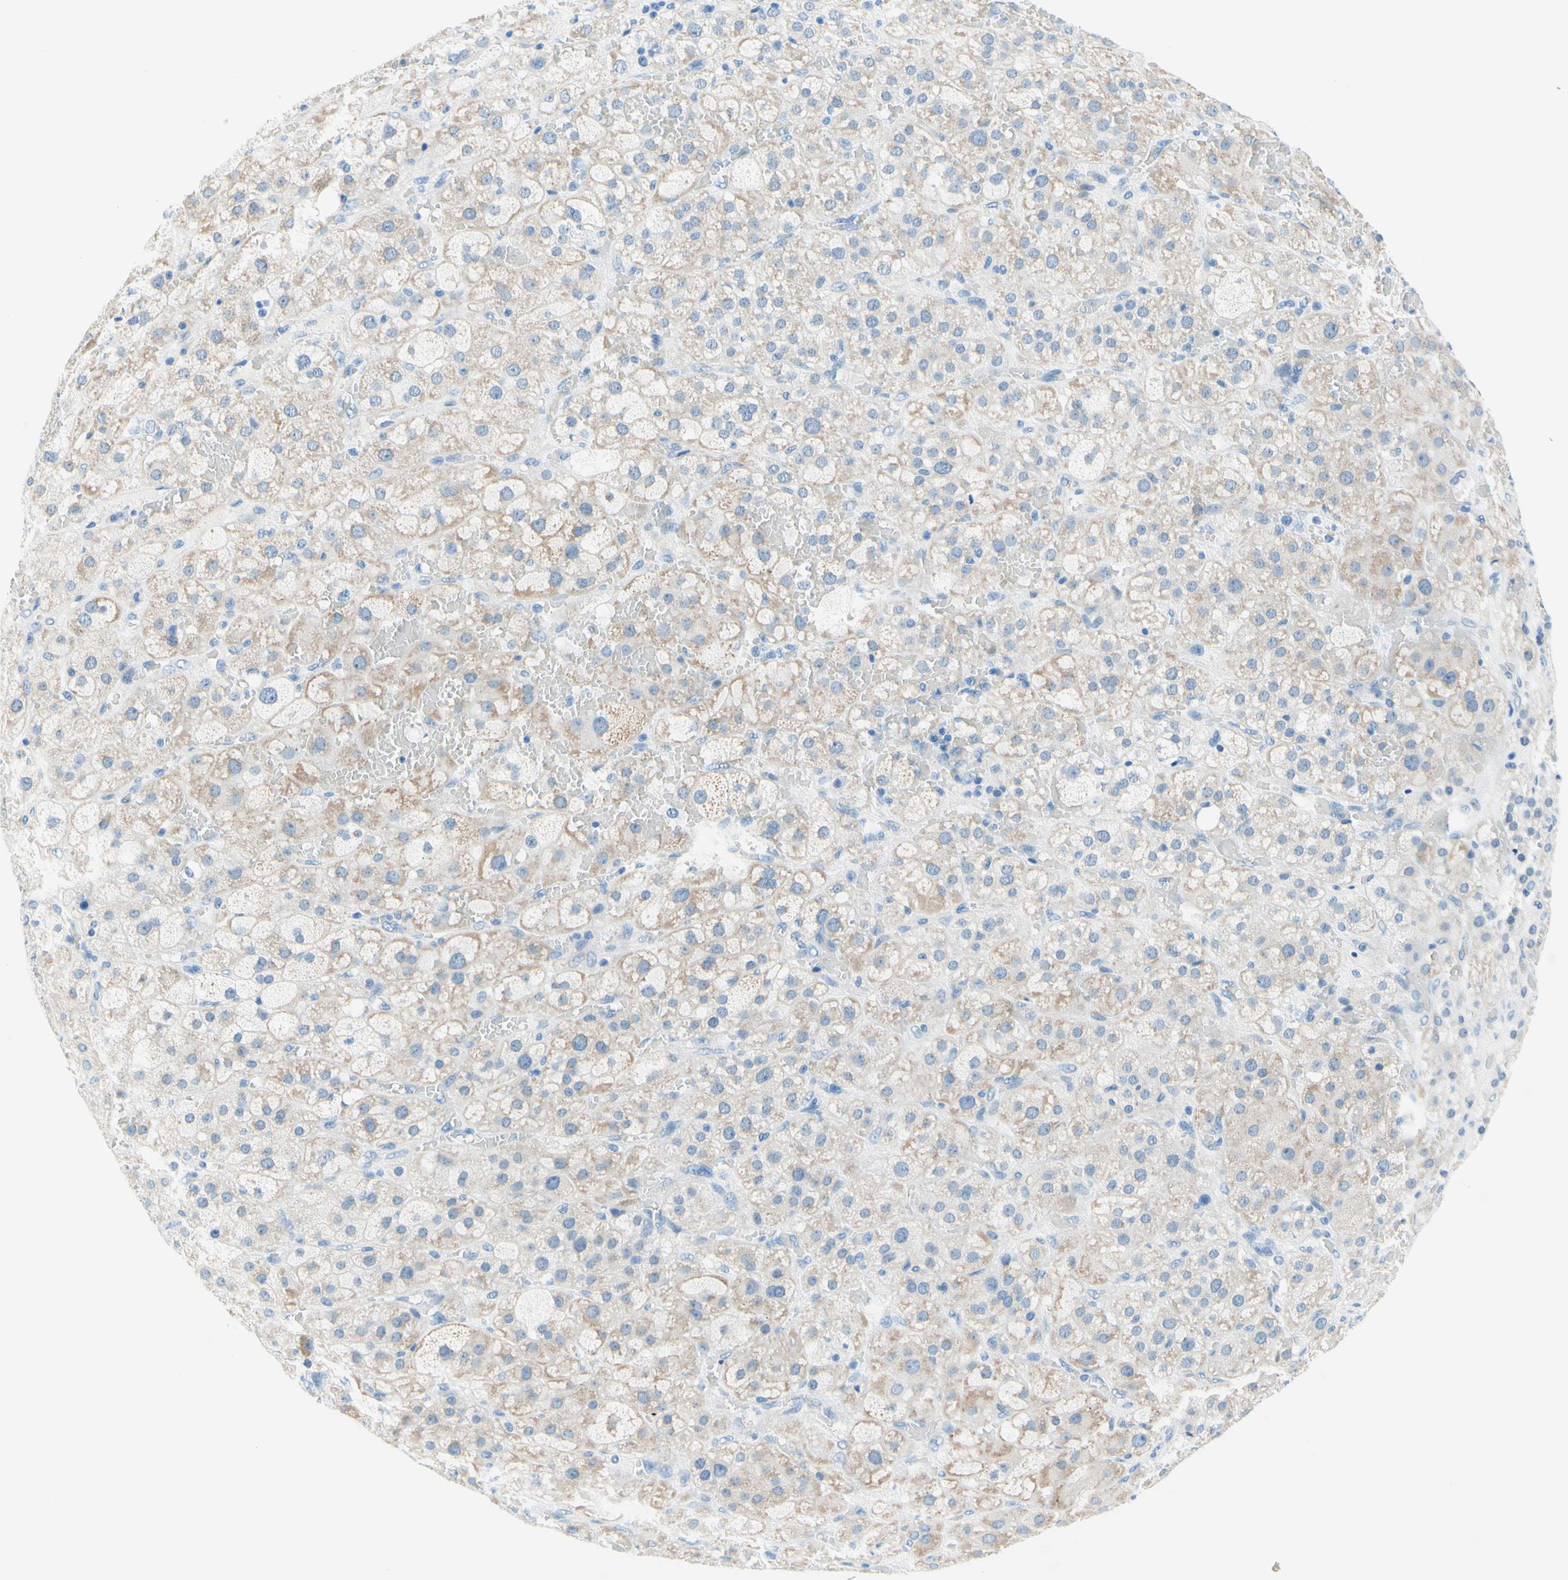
{"staining": {"intensity": "weak", "quantity": "25%-75%", "location": "cytoplasmic/membranous"}, "tissue": "adrenal gland", "cell_type": "Glandular cells", "image_type": "normal", "snomed": [{"axis": "morphology", "description": "Normal tissue, NOS"}, {"axis": "topography", "description": "Adrenal gland"}], "caption": "IHC image of unremarkable human adrenal gland stained for a protein (brown), which displays low levels of weak cytoplasmic/membranous positivity in approximately 25%-75% of glandular cells.", "gene": "PASD1", "patient": {"sex": "female", "age": 47}}